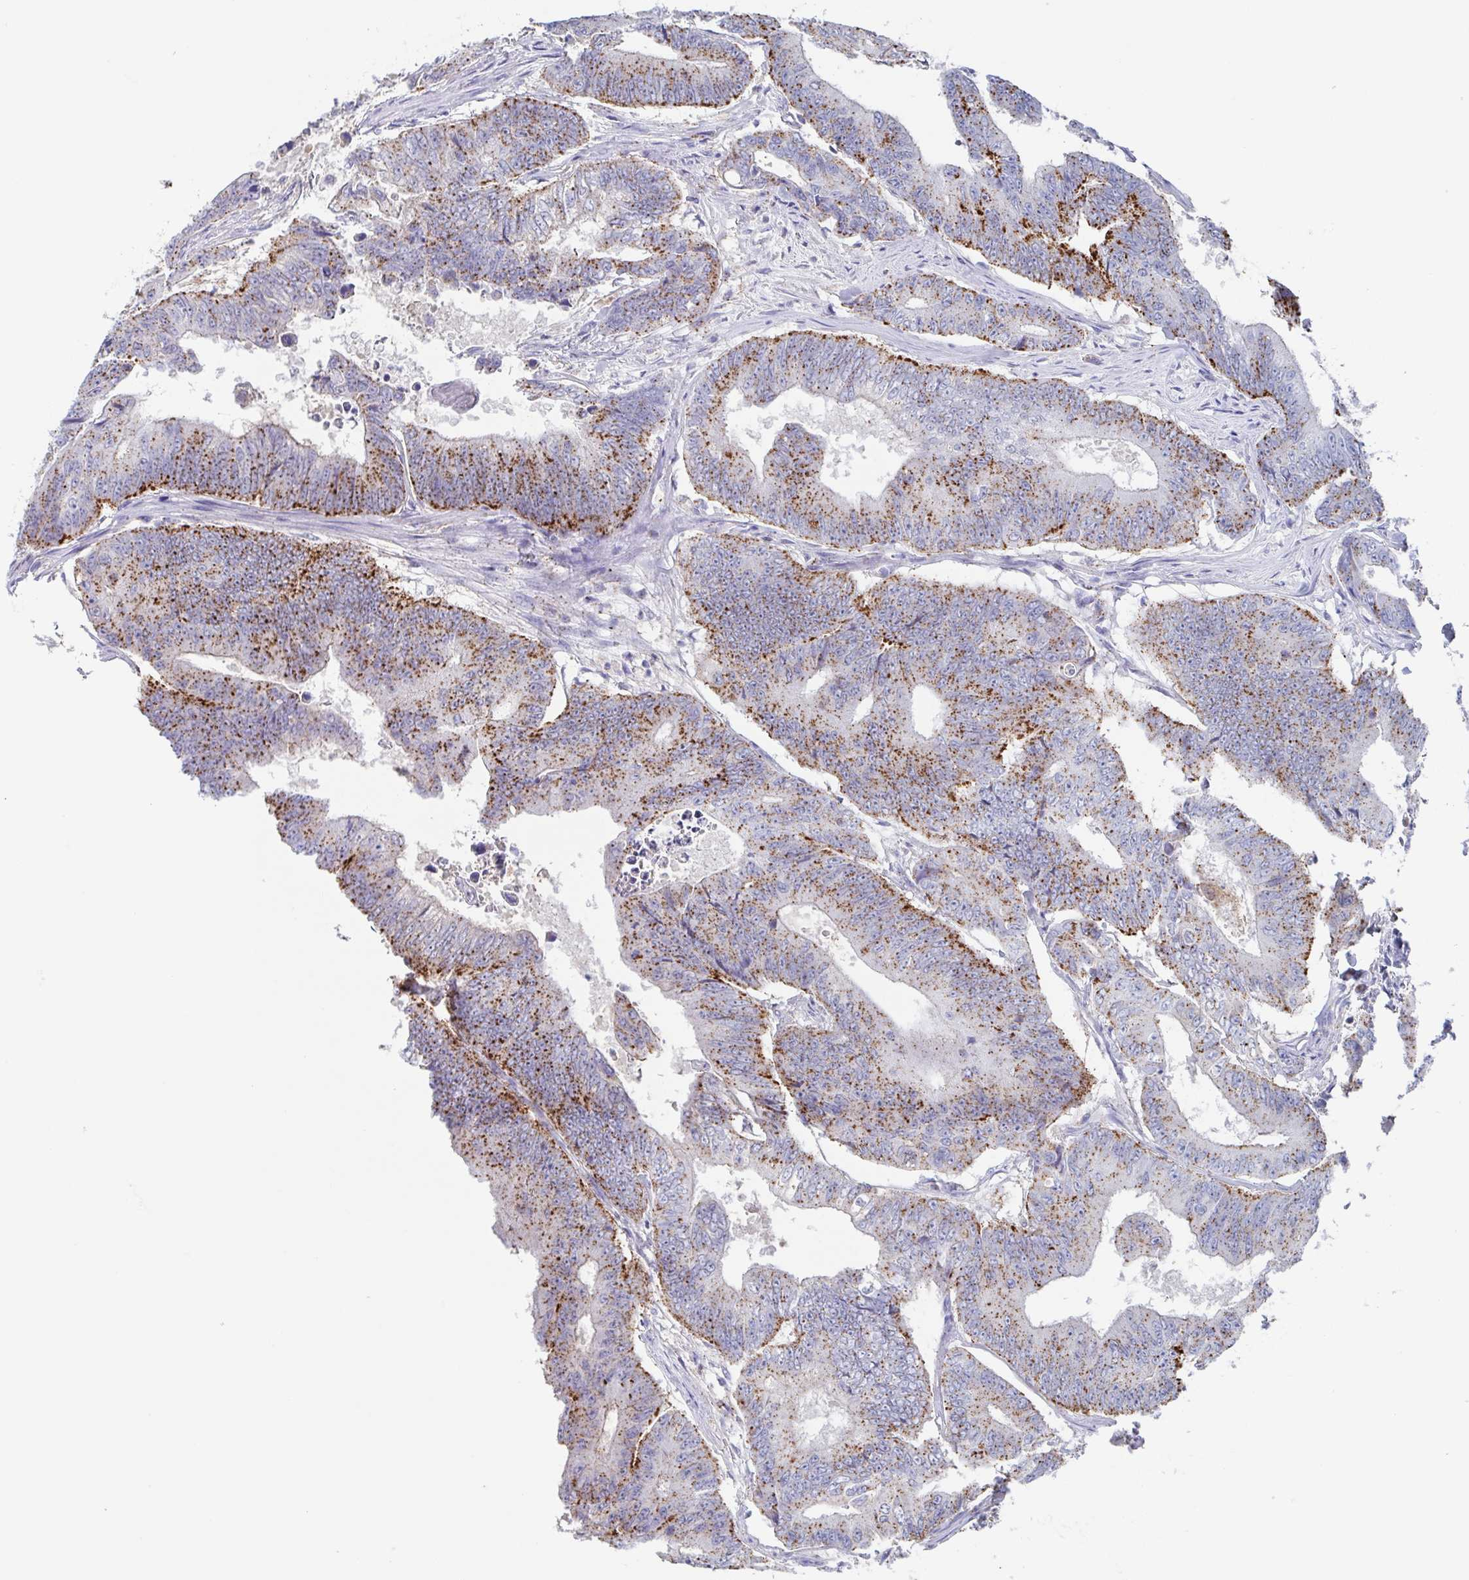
{"staining": {"intensity": "moderate", "quantity": ">75%", "location": "cytoplasmic/membranous"}, "tissue": "colorectal cancer", "cell_type": "Tumor cells", "image_type": "cancer", "snomed": [{"axis": "morphology", "description": "Adenocarcinoma, NOS"}, {"axis": "topography", "description": "Colon"}], "caption": "This histopathology image displays immunohistochemistry staining of human colorectal cancer, with medium moderate cytoplasmic/membranous expression in about >75% of tumor cells.", "gene": "CHMP5", "patient": {"sex": "female", "age": 48}}